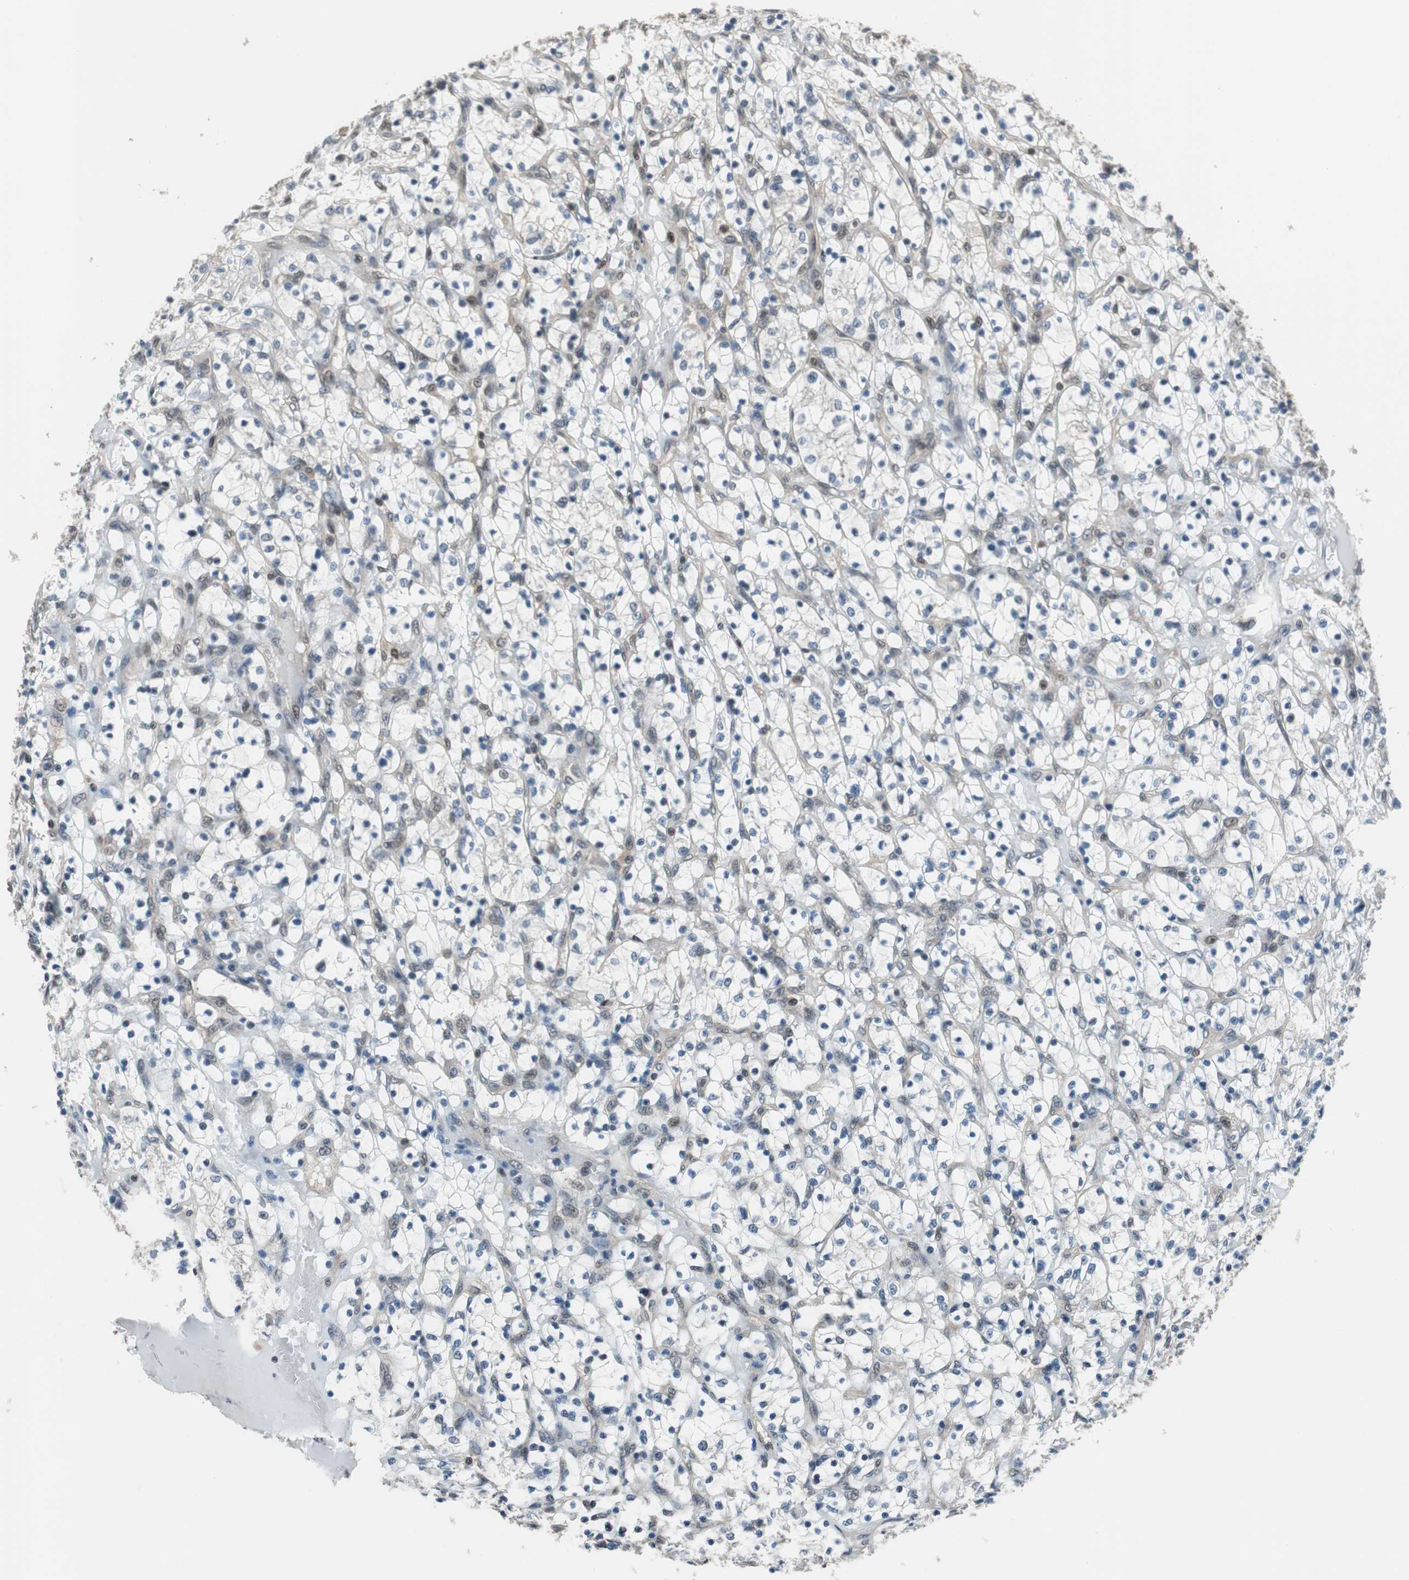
{"staining": {"intensity": "negative", "quantity": "none", "location": "none"}, "tissue": "renal cancer", "cell_type": "Tumor cells", "image_type": "cancer", "snomed": [{"axis": "morphology", "description": "Adenocarcinoma, NOS"}, {"axis": "topography", "description": "Kidney"}], "caption": "Immunohistochemical staining of renal cancer demonstrates no significant expression in tumor cells.", "gene": "MAFB", "patient": {"sex": "female", "age": 69}}